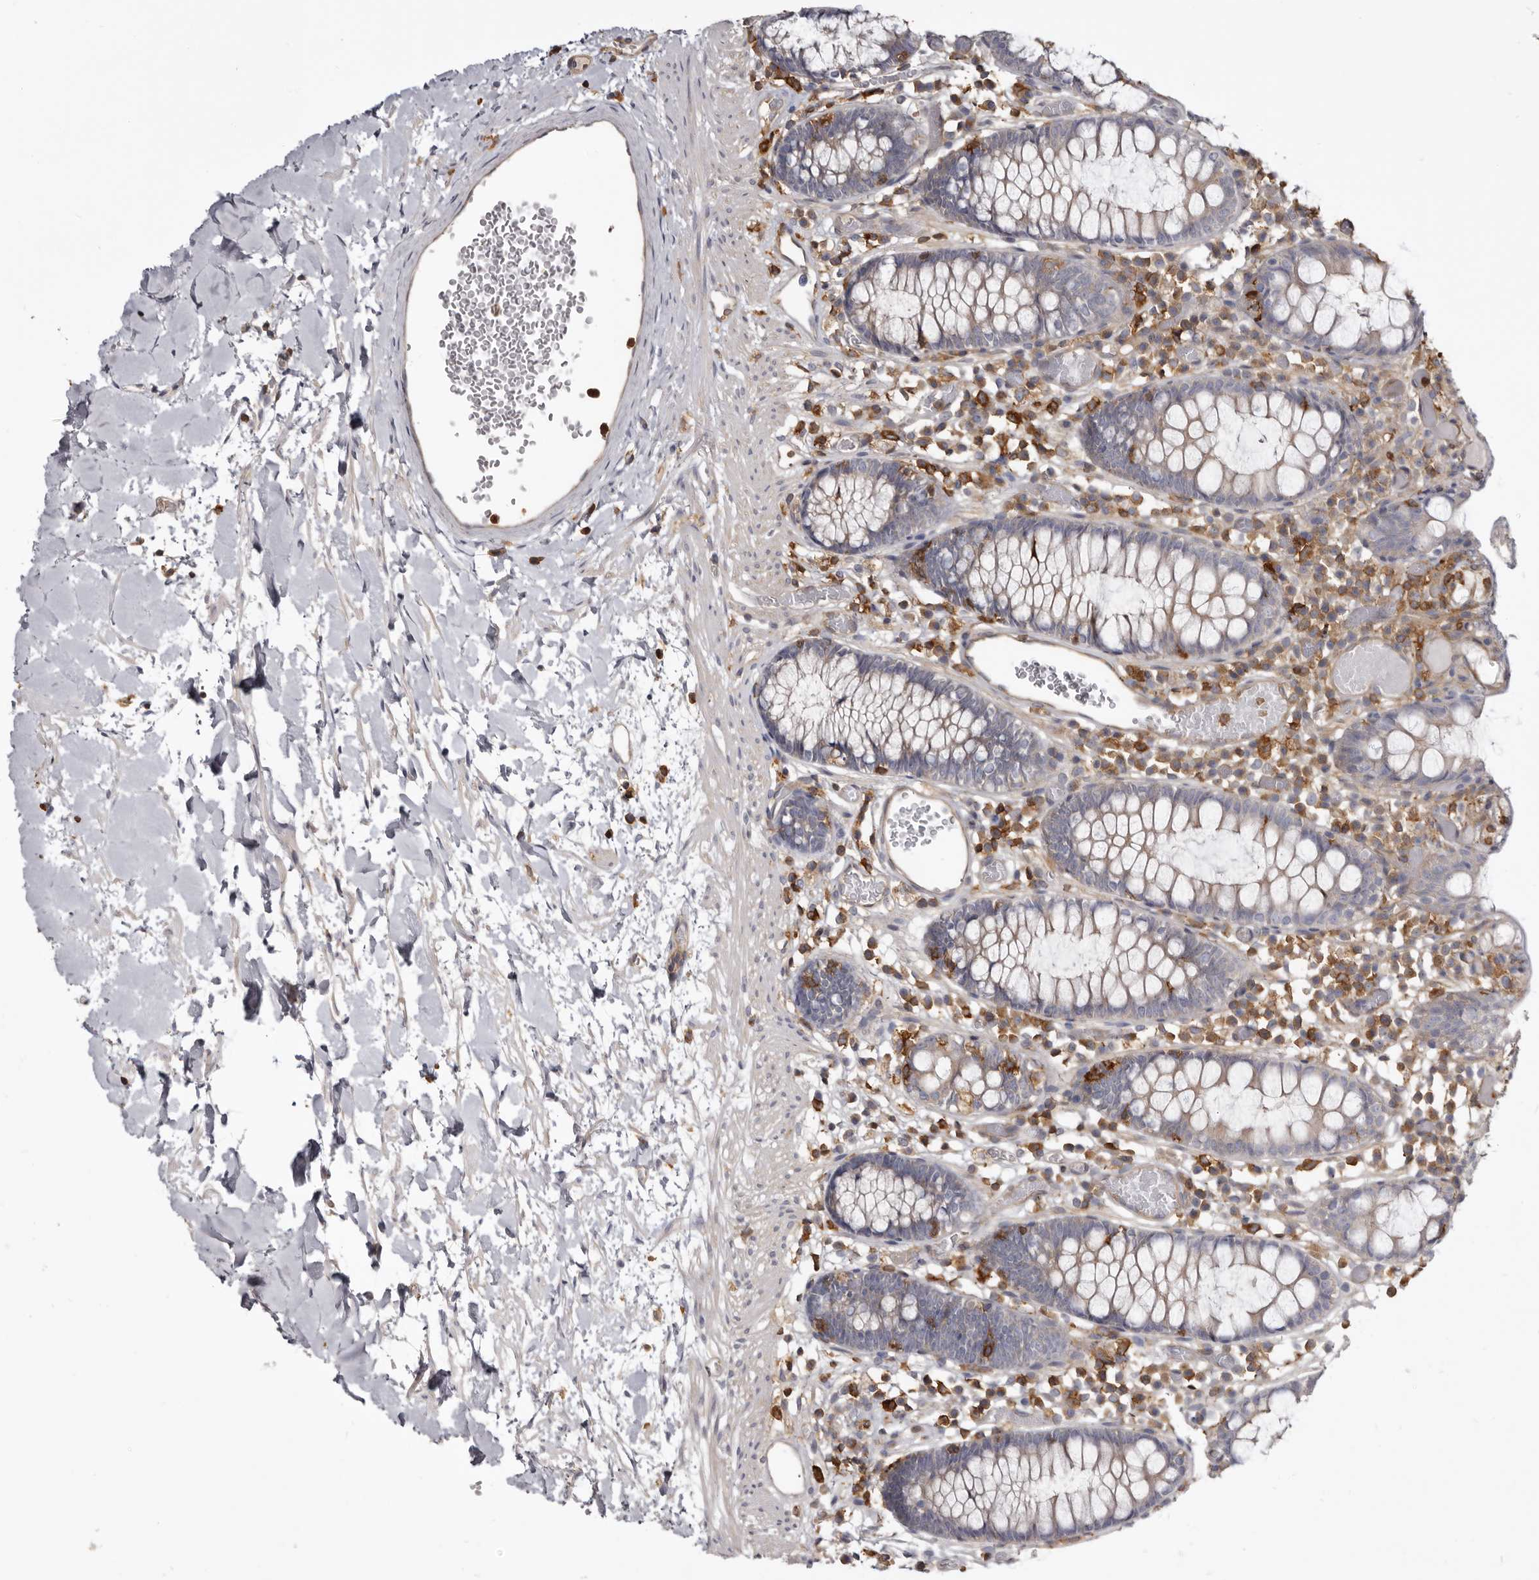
{"staining": {"intensity": "moderate", "quantity": ">75%", "location": "cytoplasmic/membranous"}, "tissue": "colon", "cell_type": "Endothelial cells", "image_type": "normal", "snomed": [{"axis": "morphology", "description": "Normal tissue, NOS"}, {"axis": "topography", "description": "Colon"}], "caption": "A brown stain shows moderate cytoplasmic/membranous staining of a protein in endothelial cells of normal colon. (Brightfield microscopy of DAB IHC at high magnification).", "gene": "CBL", "patient": {"sex": "male", "age": 14}}